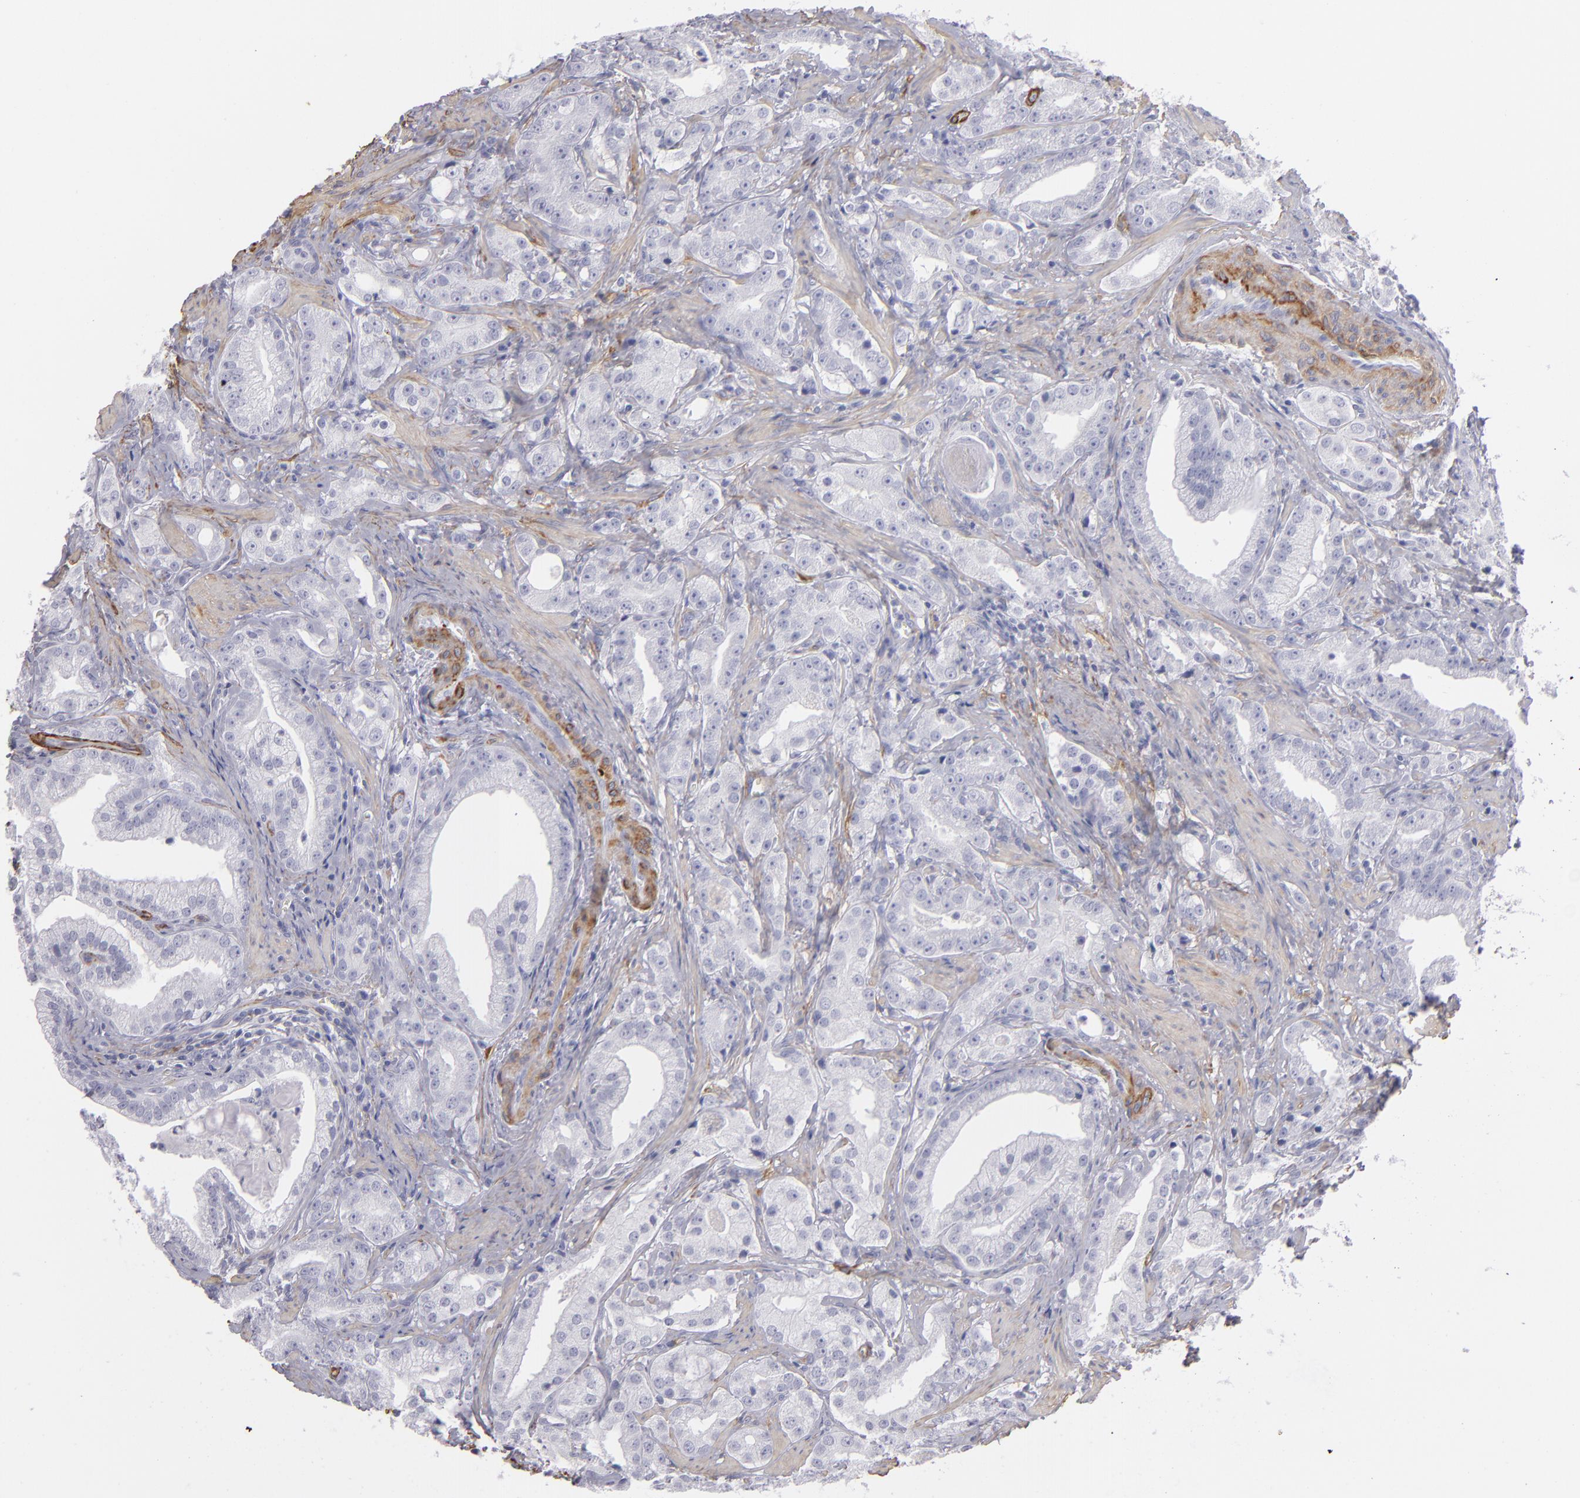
{"staining": {"intensity": "negative", "quantity": "none", "location": "none"}, "tissue": "prostate cancer", "cell_type": "Tumor cells", "image_type": "cancer", "snomed": [{"axis": "morphology", "description": "Adenocarcinoma, Low grade"}, {"axis": "topography", "description": "Prostate"}], "caption": "IHC image of prostate low-grade adenocarcinoma stained for a protein (brown), which shows no staining in tumor cells. Nuclei are stained in blue.", "gene": "MYH11", "patient": {"sex": "male", "age": 59}}